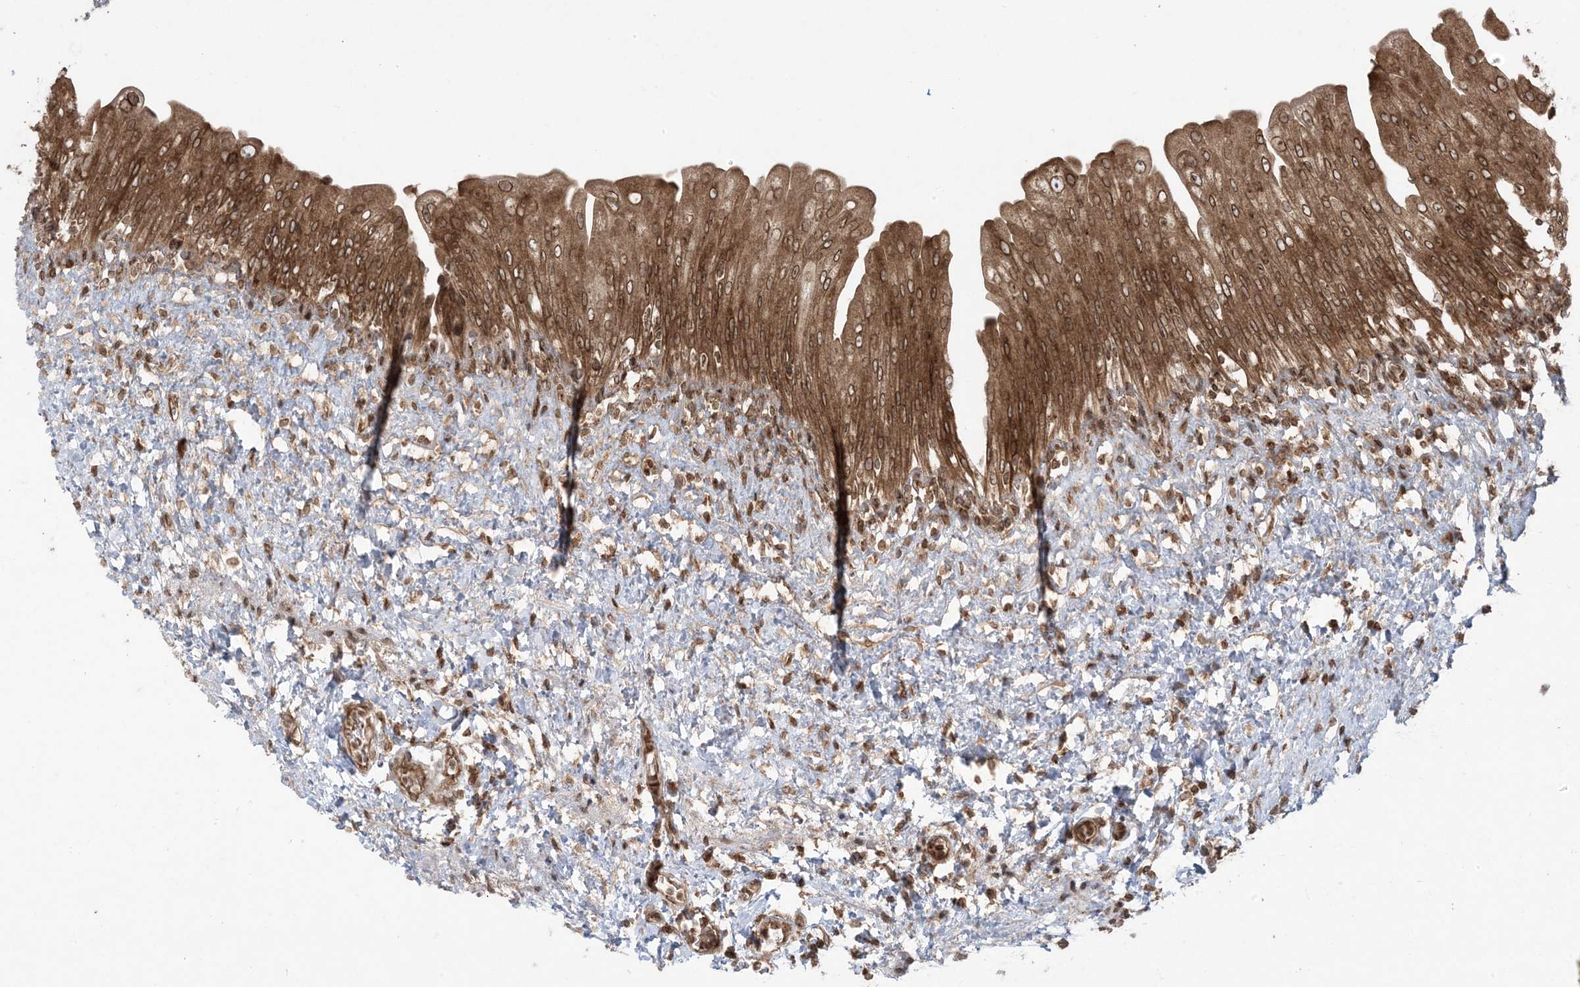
{"staining": {"intensity": "strong", "quantity": ">75%", "location": "cytoplasmic/membranous,nuclear"}, "tissue": "urinary bladder", "cell_type": "Urothelial cells", "image_type": "normal", "snomed": [{"axis": "morphology", "description": "Normal tissue, NOS"}, {"axis": "topography", "description": "Urinary bladder"}], "caption": "A high-resolution micrograph shows immunohistochemistry (IHC) staining of normal urinary bladder, which exhibits strong cytoplasmic/membranous,nuclear staining in approximately >75% of urothelial cells.", "gene": "DDX19B", "patient": {"sex": "female", "age": 27}}